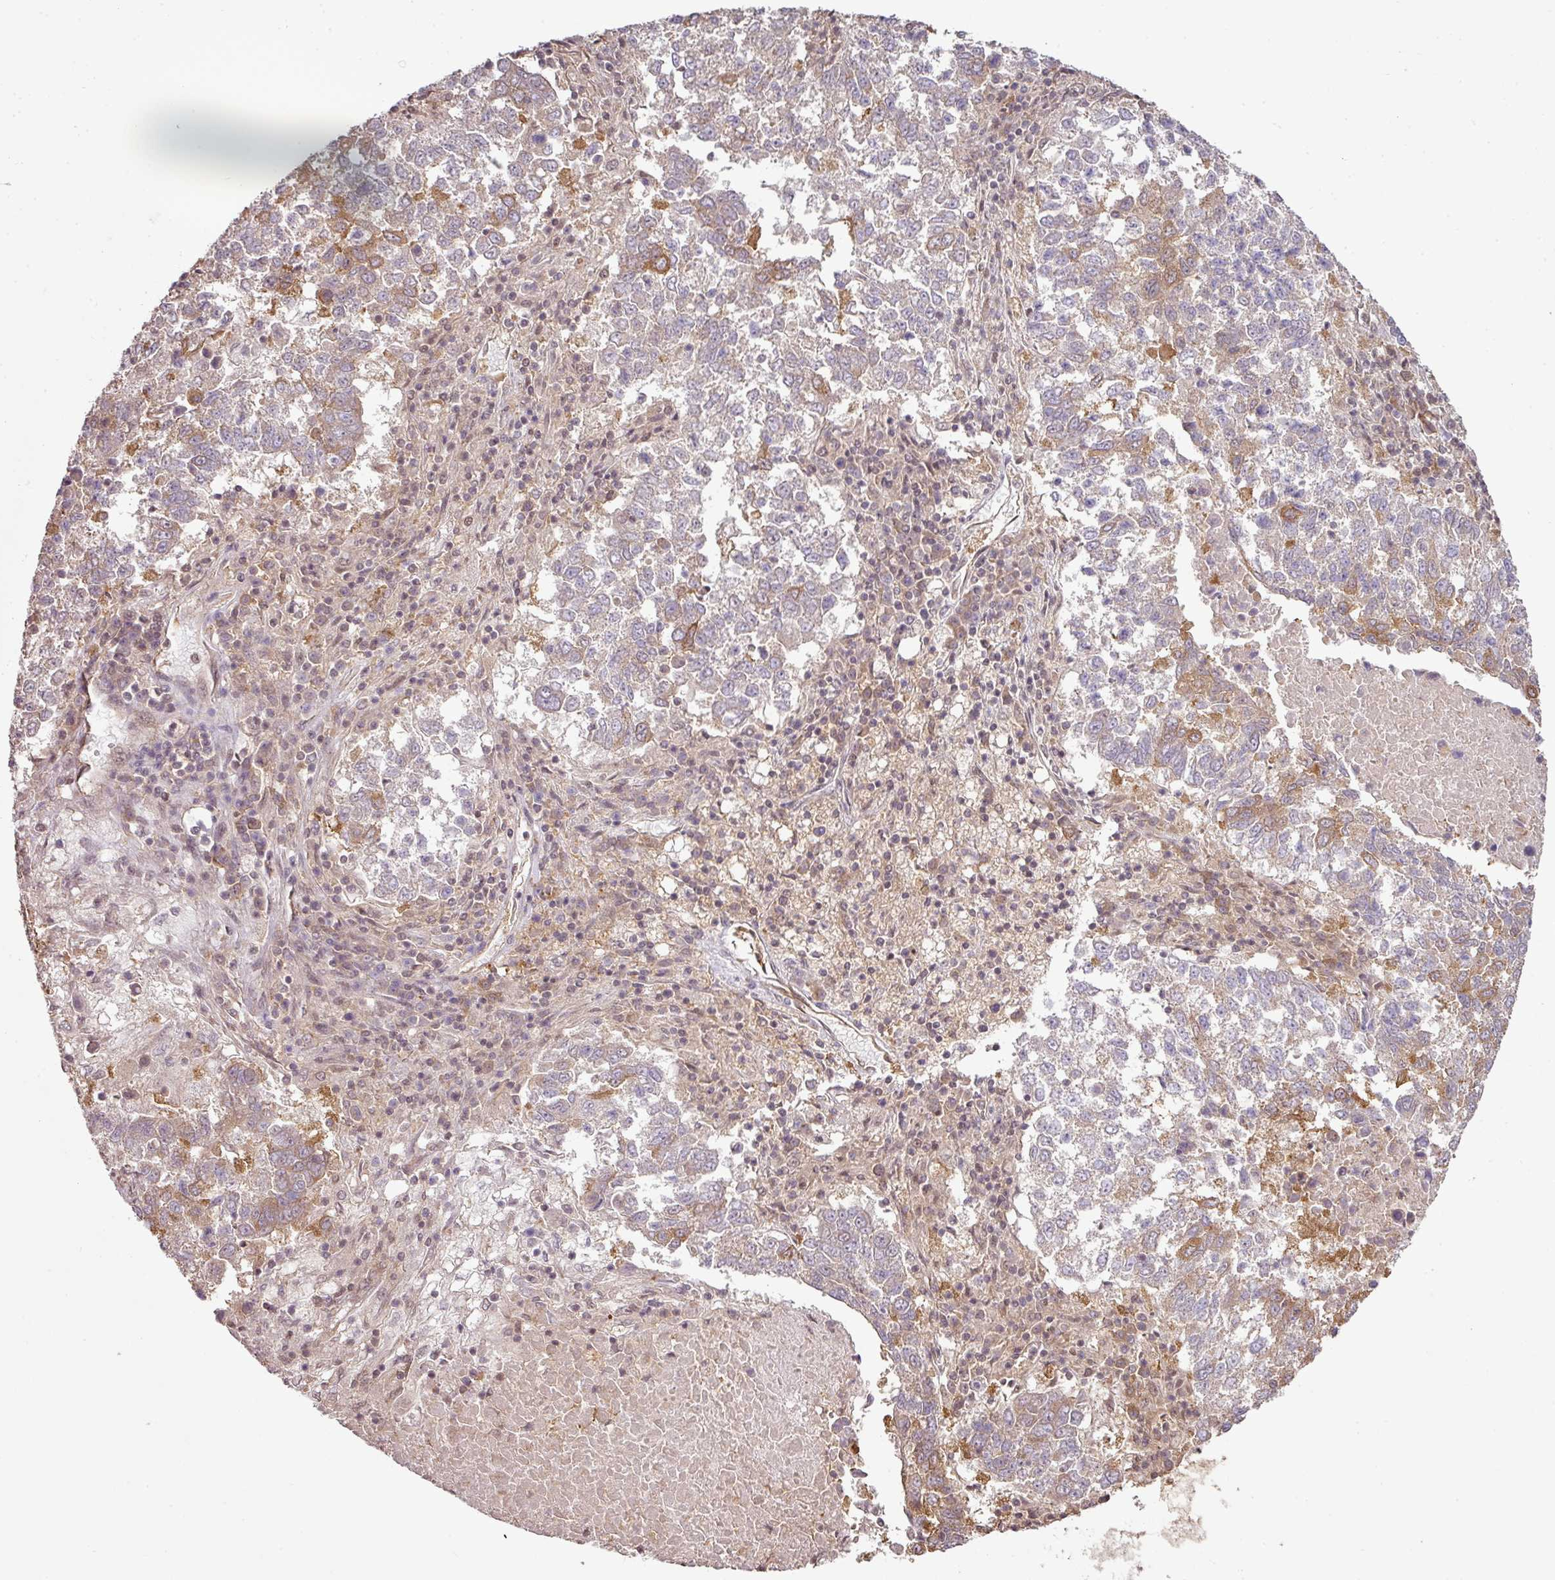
{"staining": {"intensity": "moderate", "quantity": "<25%", "location": "cytoplasmic/membranous"}, "tissue": "lung cancer", "cell_type": "Tumor cells", "image_type": "cancer", "snomed": [{"axis": "morphology", "description": "Squamous cell carcinoma, NOS"}, {"axis": "topography", "description": "Lung"}], "caption": "High-power microscopy captured an immunohistochemistry image of lung cancer (squamous cell carcinoma), revealing moderate cytoplasmic/membranous expression in approximately <25% of tumor cells.", "gene": "ANKRD18A", "patient": {"sex": "male", "age": 73}}